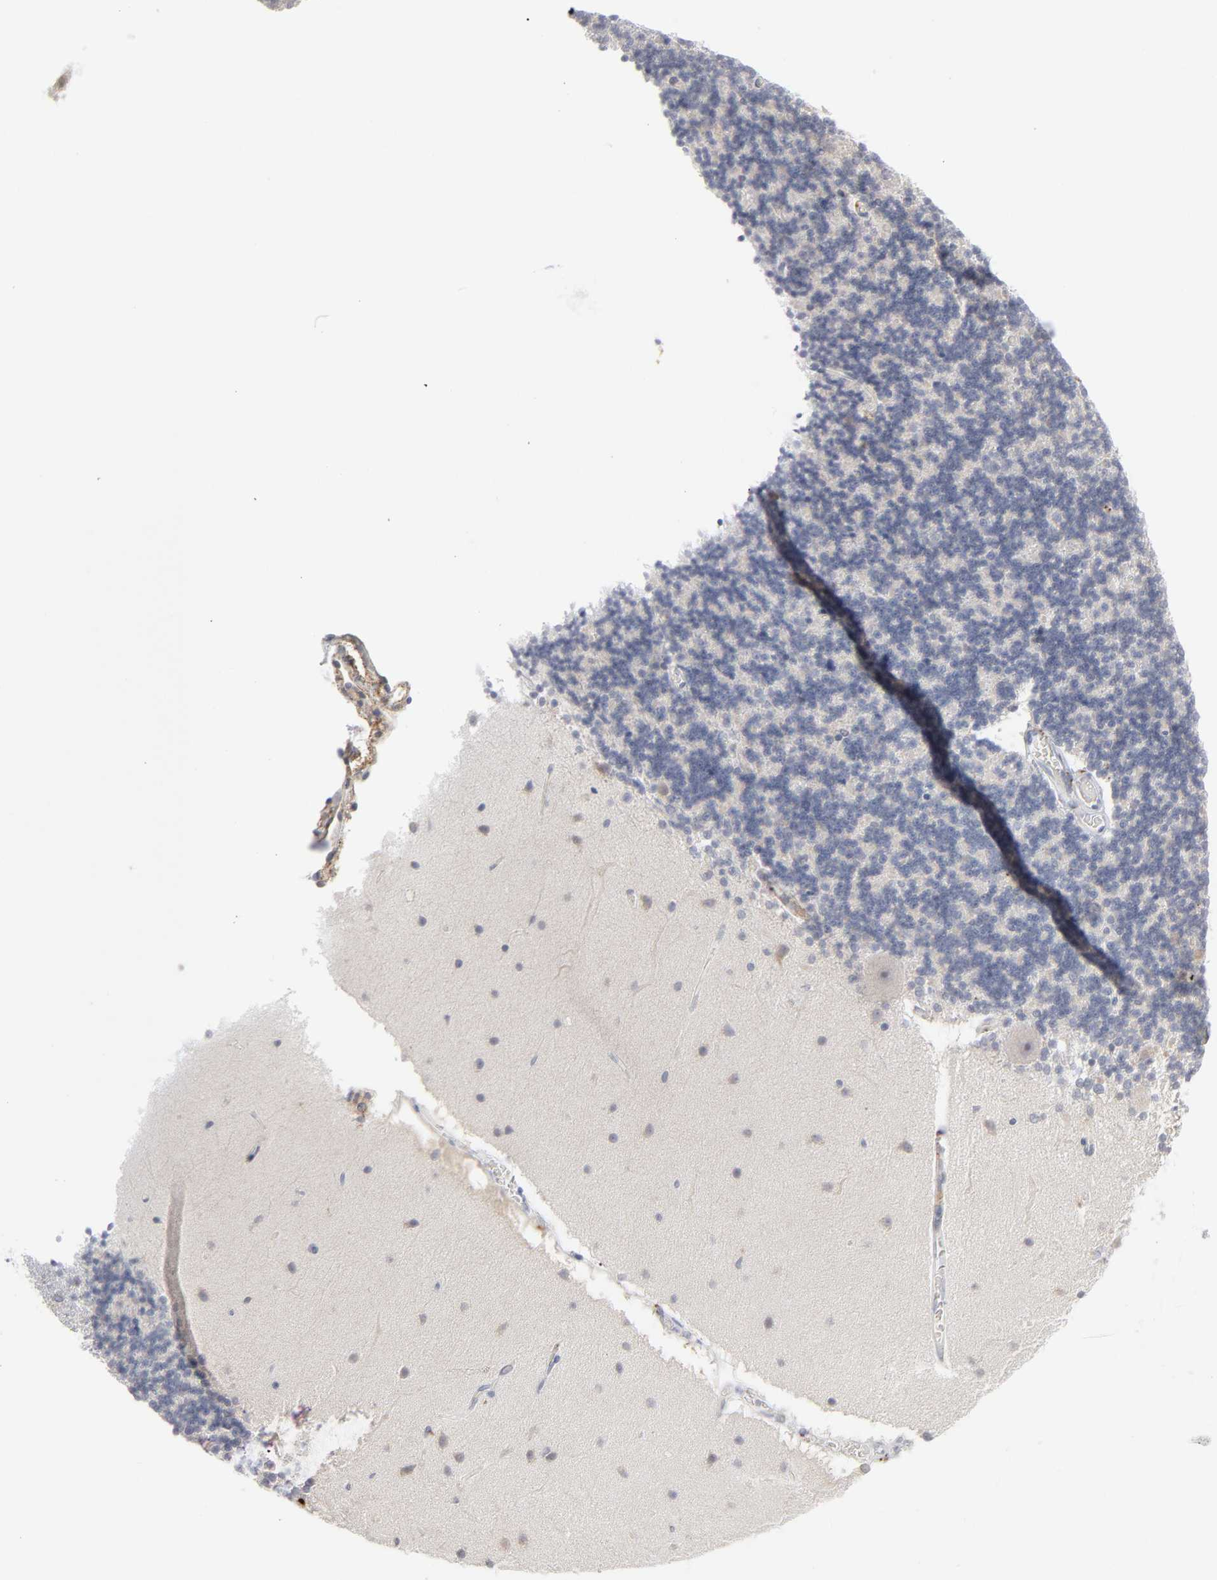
{"staining": {"intensity": "negative", "quantity": "none", "location": "none"}, "tissue": "cerebellum", "cell_type": "Cells in granular layer", "image_type": "normal", "snomed": [{"axis": "morphology", "description": "Normal tissue, NOS"}, {"axis": "topography", "description": "Cerebellum"}], "caption": "The photomicrograph demonstrates no staining of cells in granular layer in benign cerebellum. (DAB immunohistochemistry, high magnification).", "gene": "POMT2", "patient": {"sex": "female", "age": 54}}